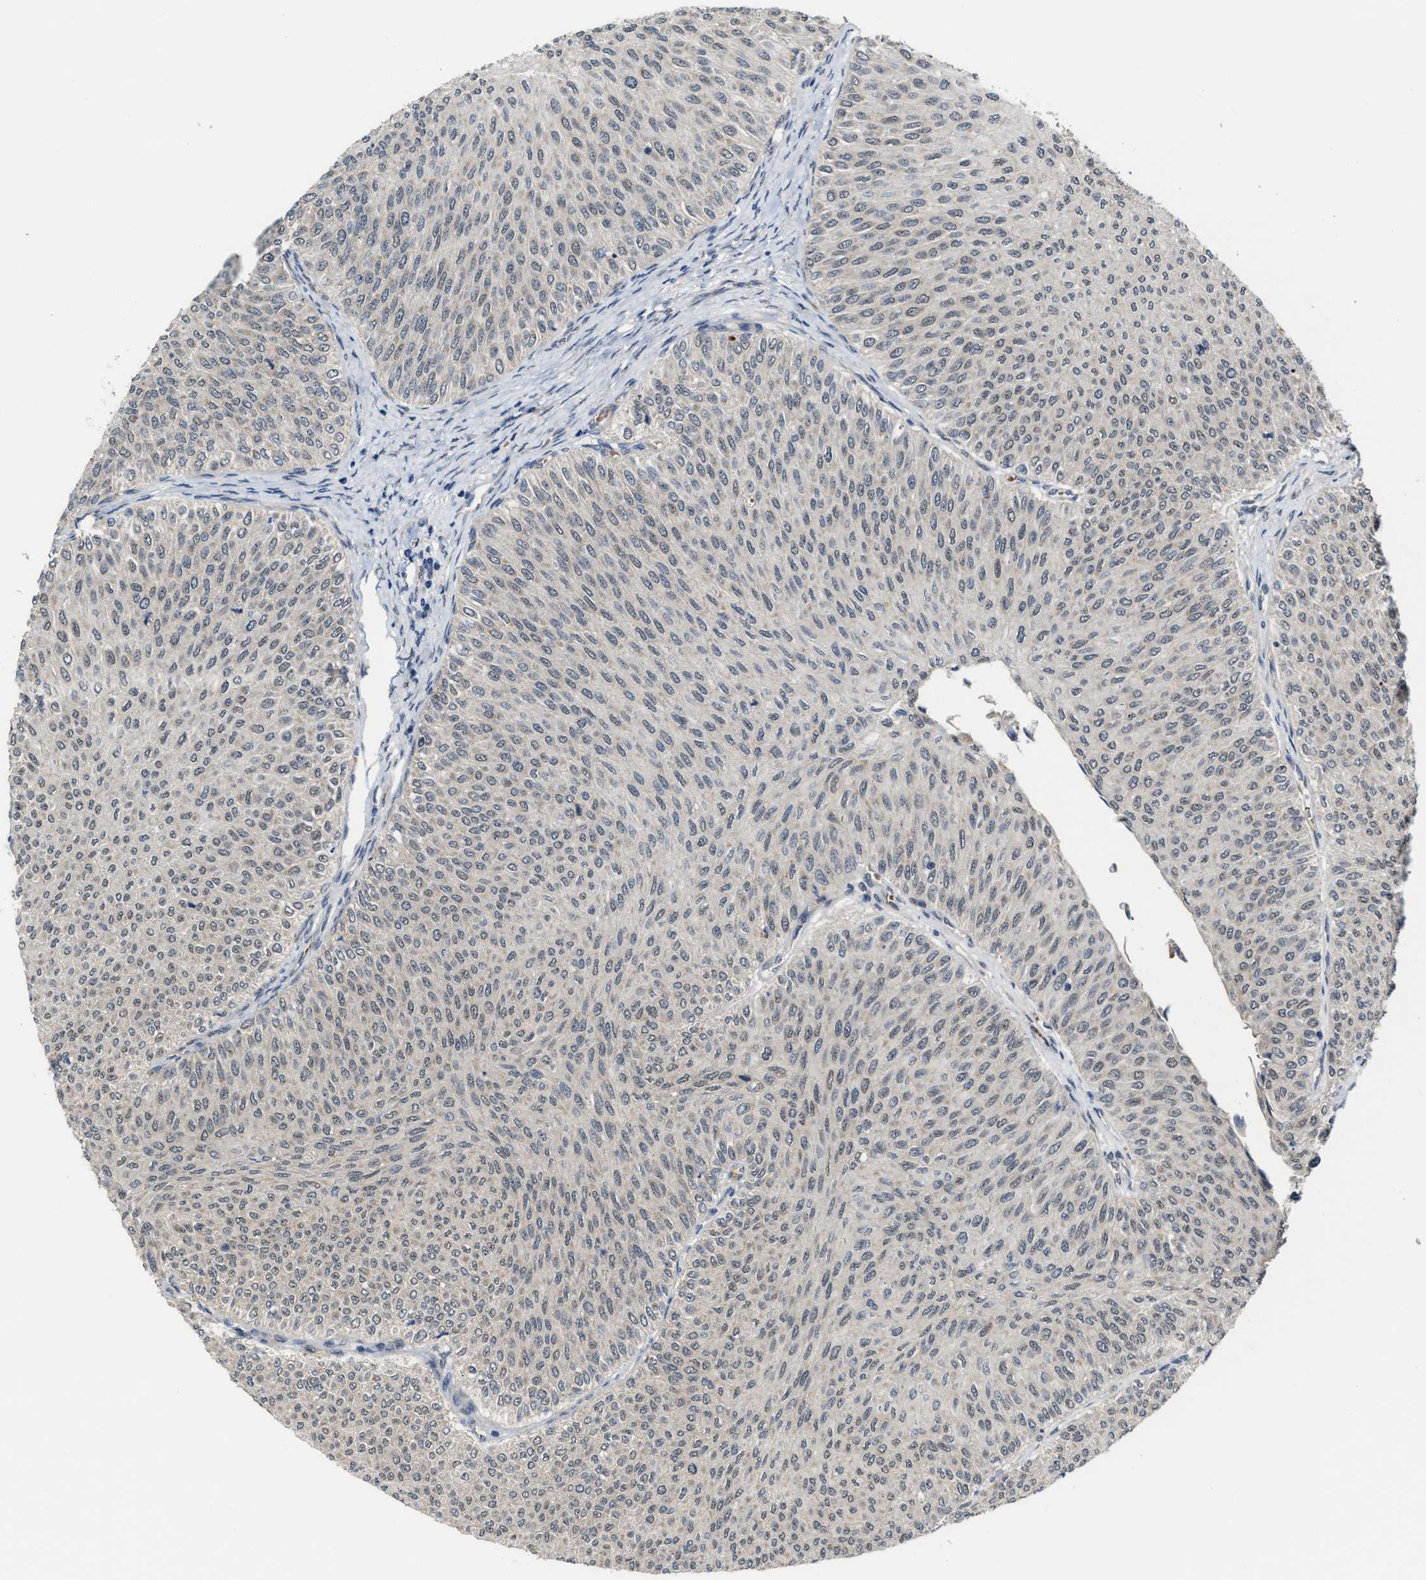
{"staining": {"intensity": "negative", "quantity": "none", "location": "none"}, "tissue": "urothelial cancer", "cell_type": "Tumor cells", "image_type": "cancer", "snomed": [{"axis": "morphology", "description": "Urothelial carcinoma, Low grade"}, {"axis": "topography", "description": "Urinary bladder"}], "caption": "Immunohistochemical staining of urothelial cancer reveals no significant staining in tumor cells.", "gene": "KIF24", "patient": {"sex": "male", "age": 78}}